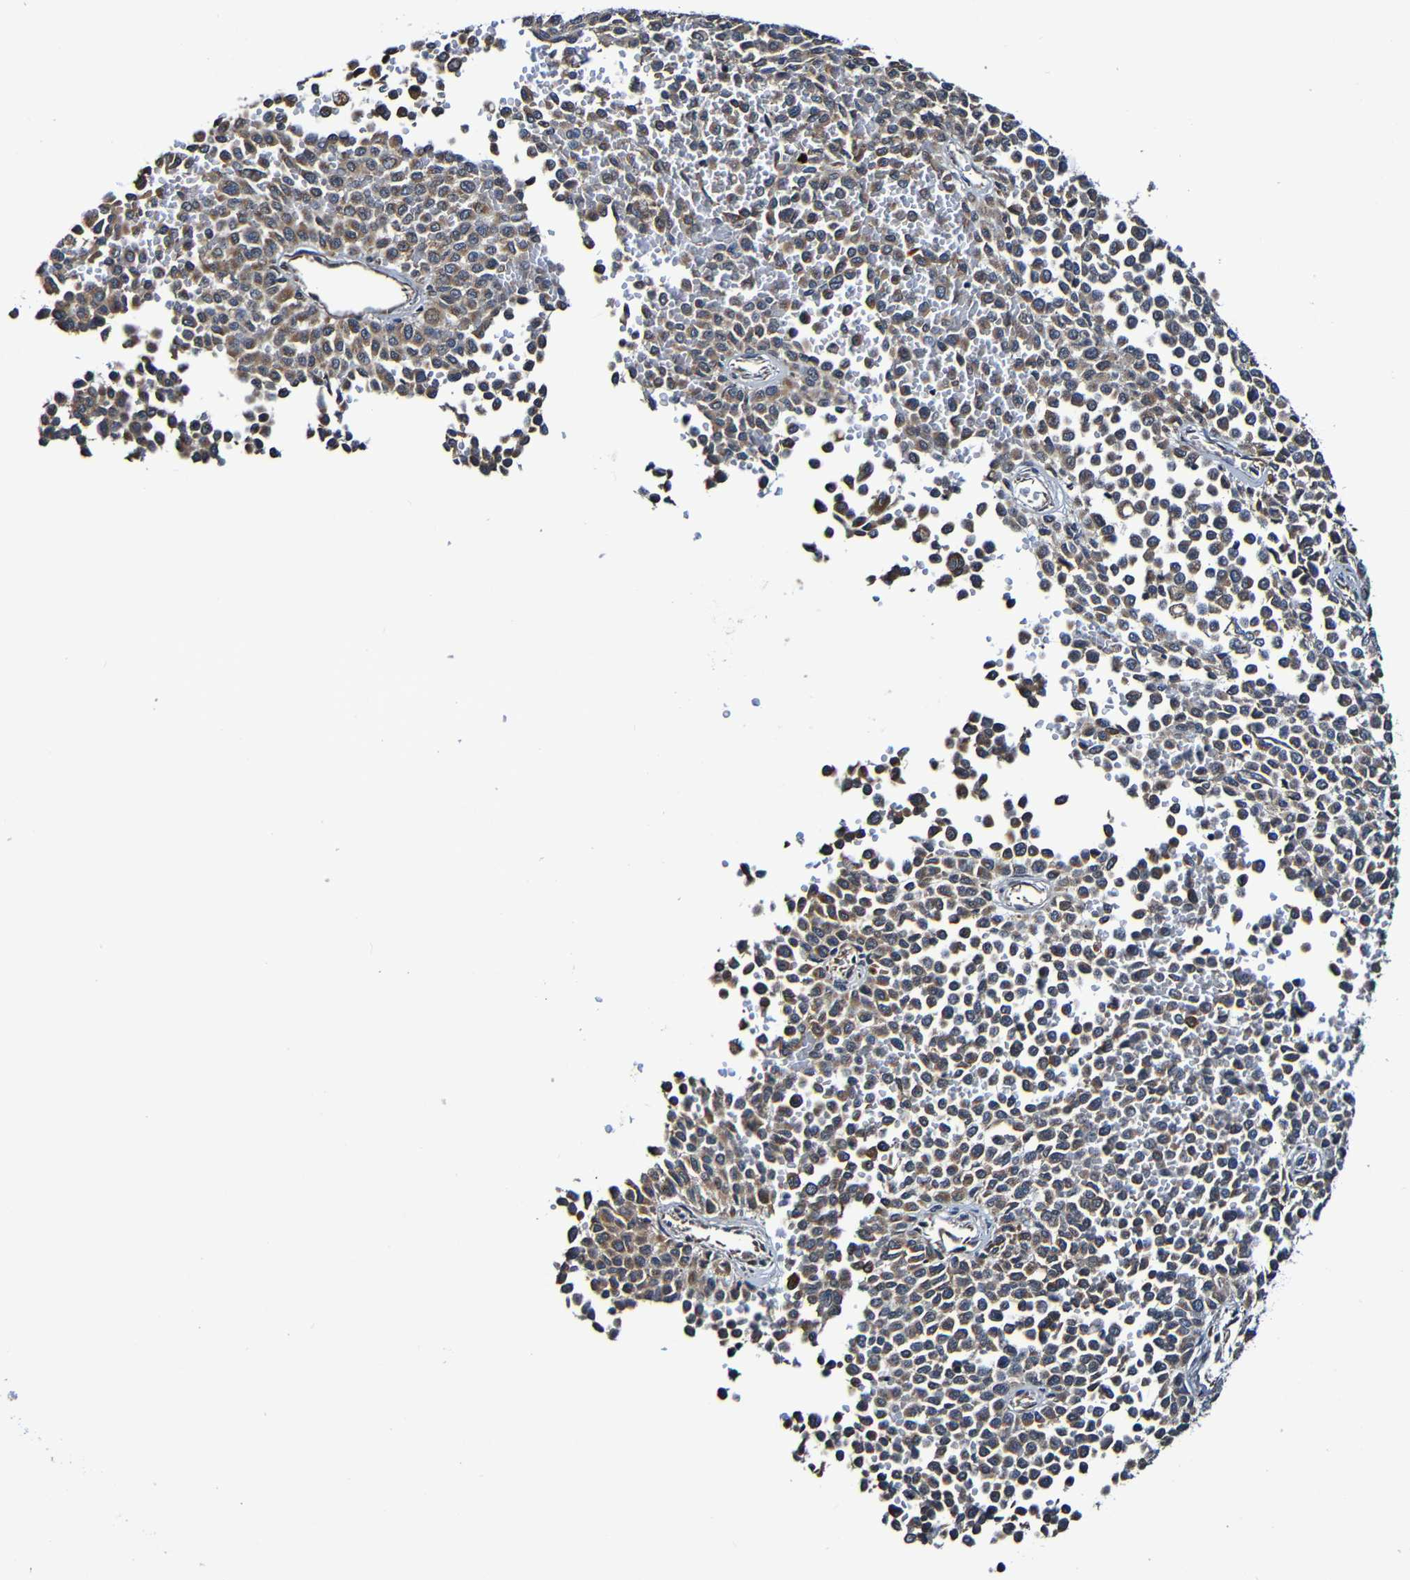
{"staining": {"intensity": "moderate", "quantity": "25%-75%", "location": "cytoplasmic/membranous"}, "tissue": "melanoma", "cell_type": "Tumor cells", "image_type": "cancer", "snomed": [{"axis": "morphology", "description": "Malignant melanoma, Metastatic site"}, {"axis": "topography", "description": "Pancreas"}], "caption": "High-magnification brightfield microscopy of malignant melanoma (metastatic site) stained with DAB (3,3'-diaminobenzidine) (brown) and counterstained with hematoxylin (blue). tumor cells exhibit moderate cytoplasmic/membranous positivity is present in about25%-75% of cells. The protein of interest is stained brown, and the nuclei are stained in blue (DAB IHC with brightfield microscopy, high magnification).", "gene": "ADAM15", "patient": {"sex": "female", "age": 30}}